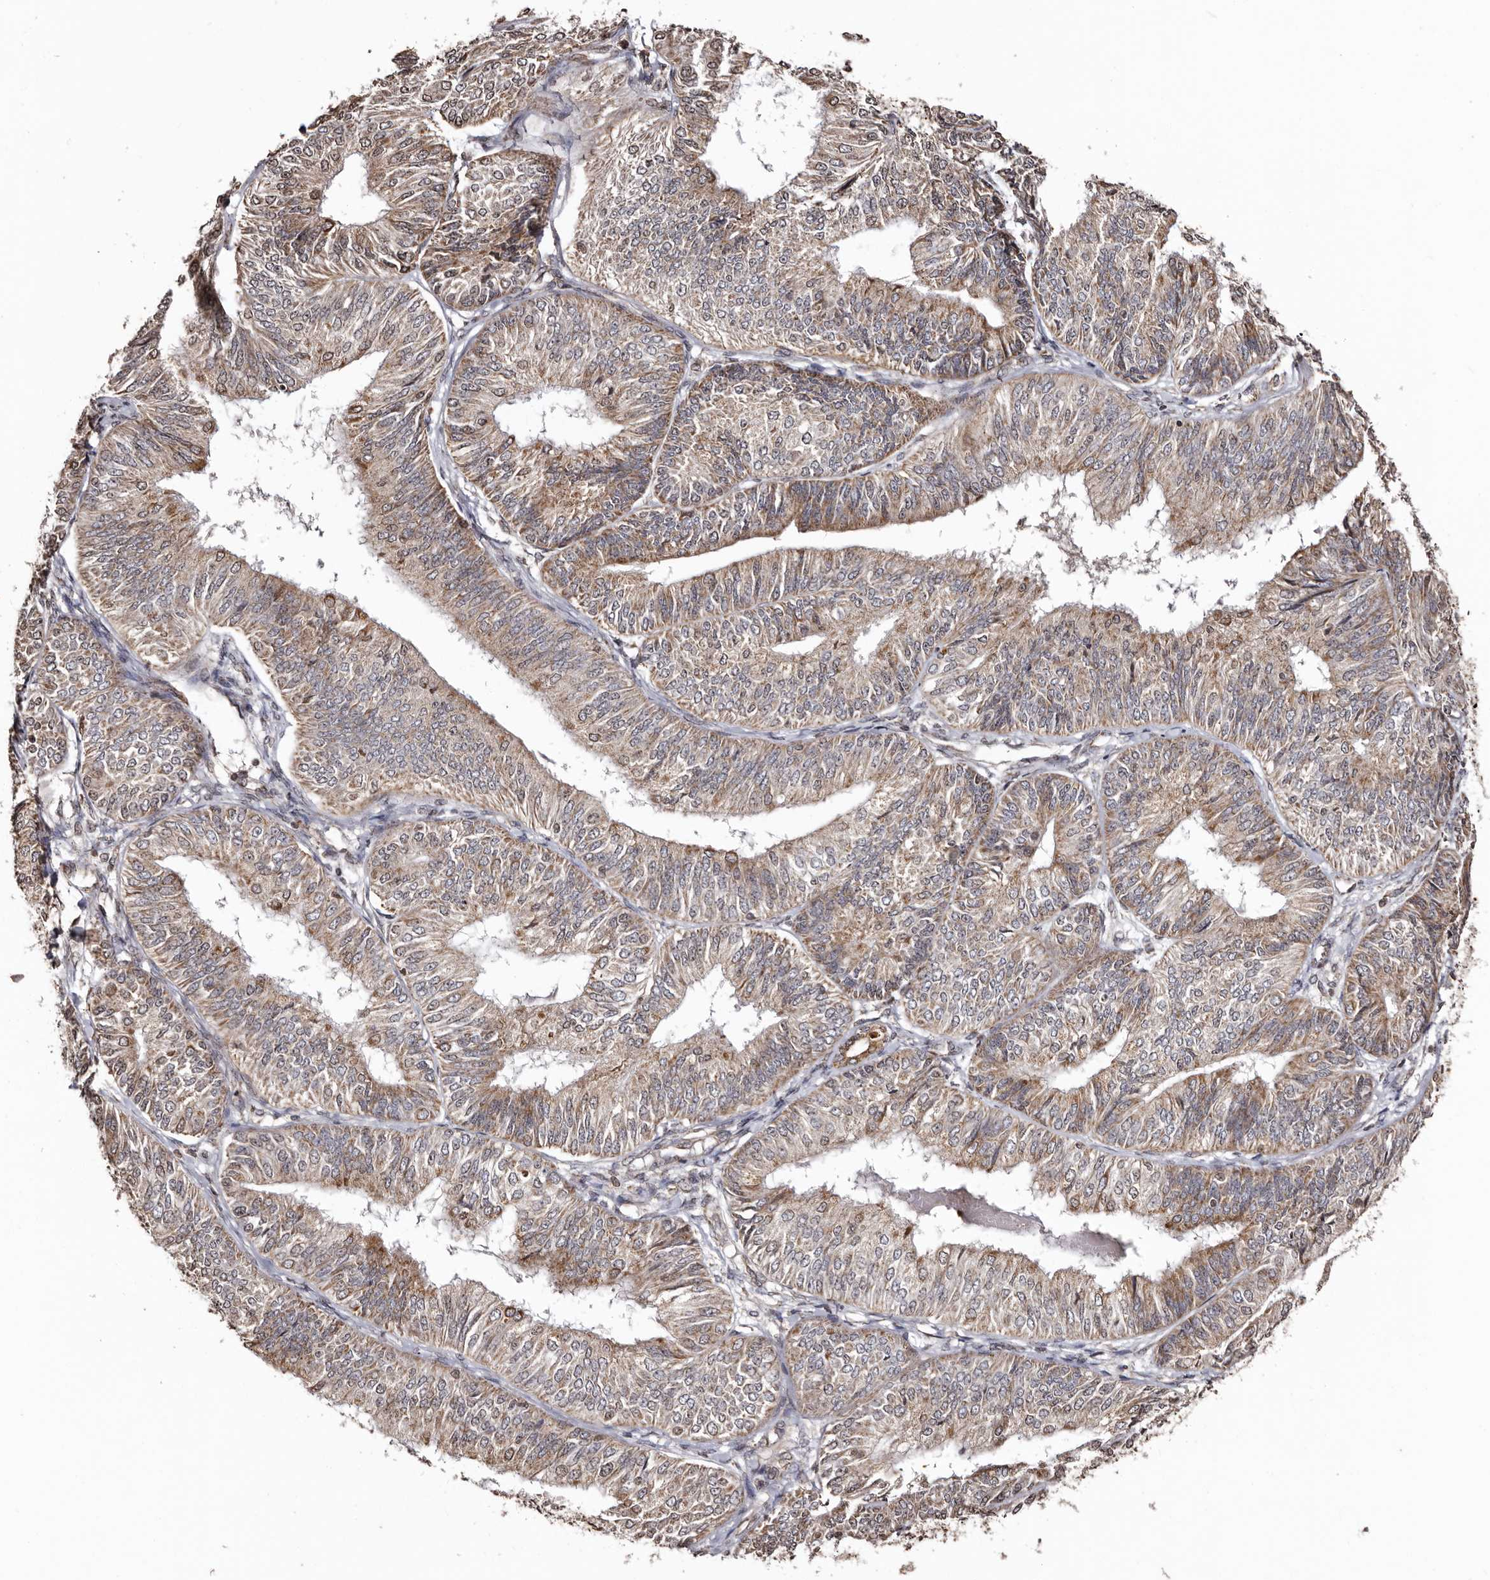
{"staining": {"intensity": "moderate", "quantity": ">75%", "location": "cytoplasmic/membranous"}, "tissue": "endometrial cancer", "cell_type": "Tumor cells", "image_type": "cancer", "snomed": [{"axis": "morphology", "description": "Adenocarcinoma, NOS"}, {"axis": "topography", "description": "Endometrium"}], "caption": "IHC (DAB (3,3'-diaminobenzidine)) staining of human adenocarcinoma (endometrial) demonstrates moderate cytoplasmic/membranous protein staining in about >75% of tumor cells.", "gene": "CCDC190", "patient": {"sex": "female", "age": 58}}